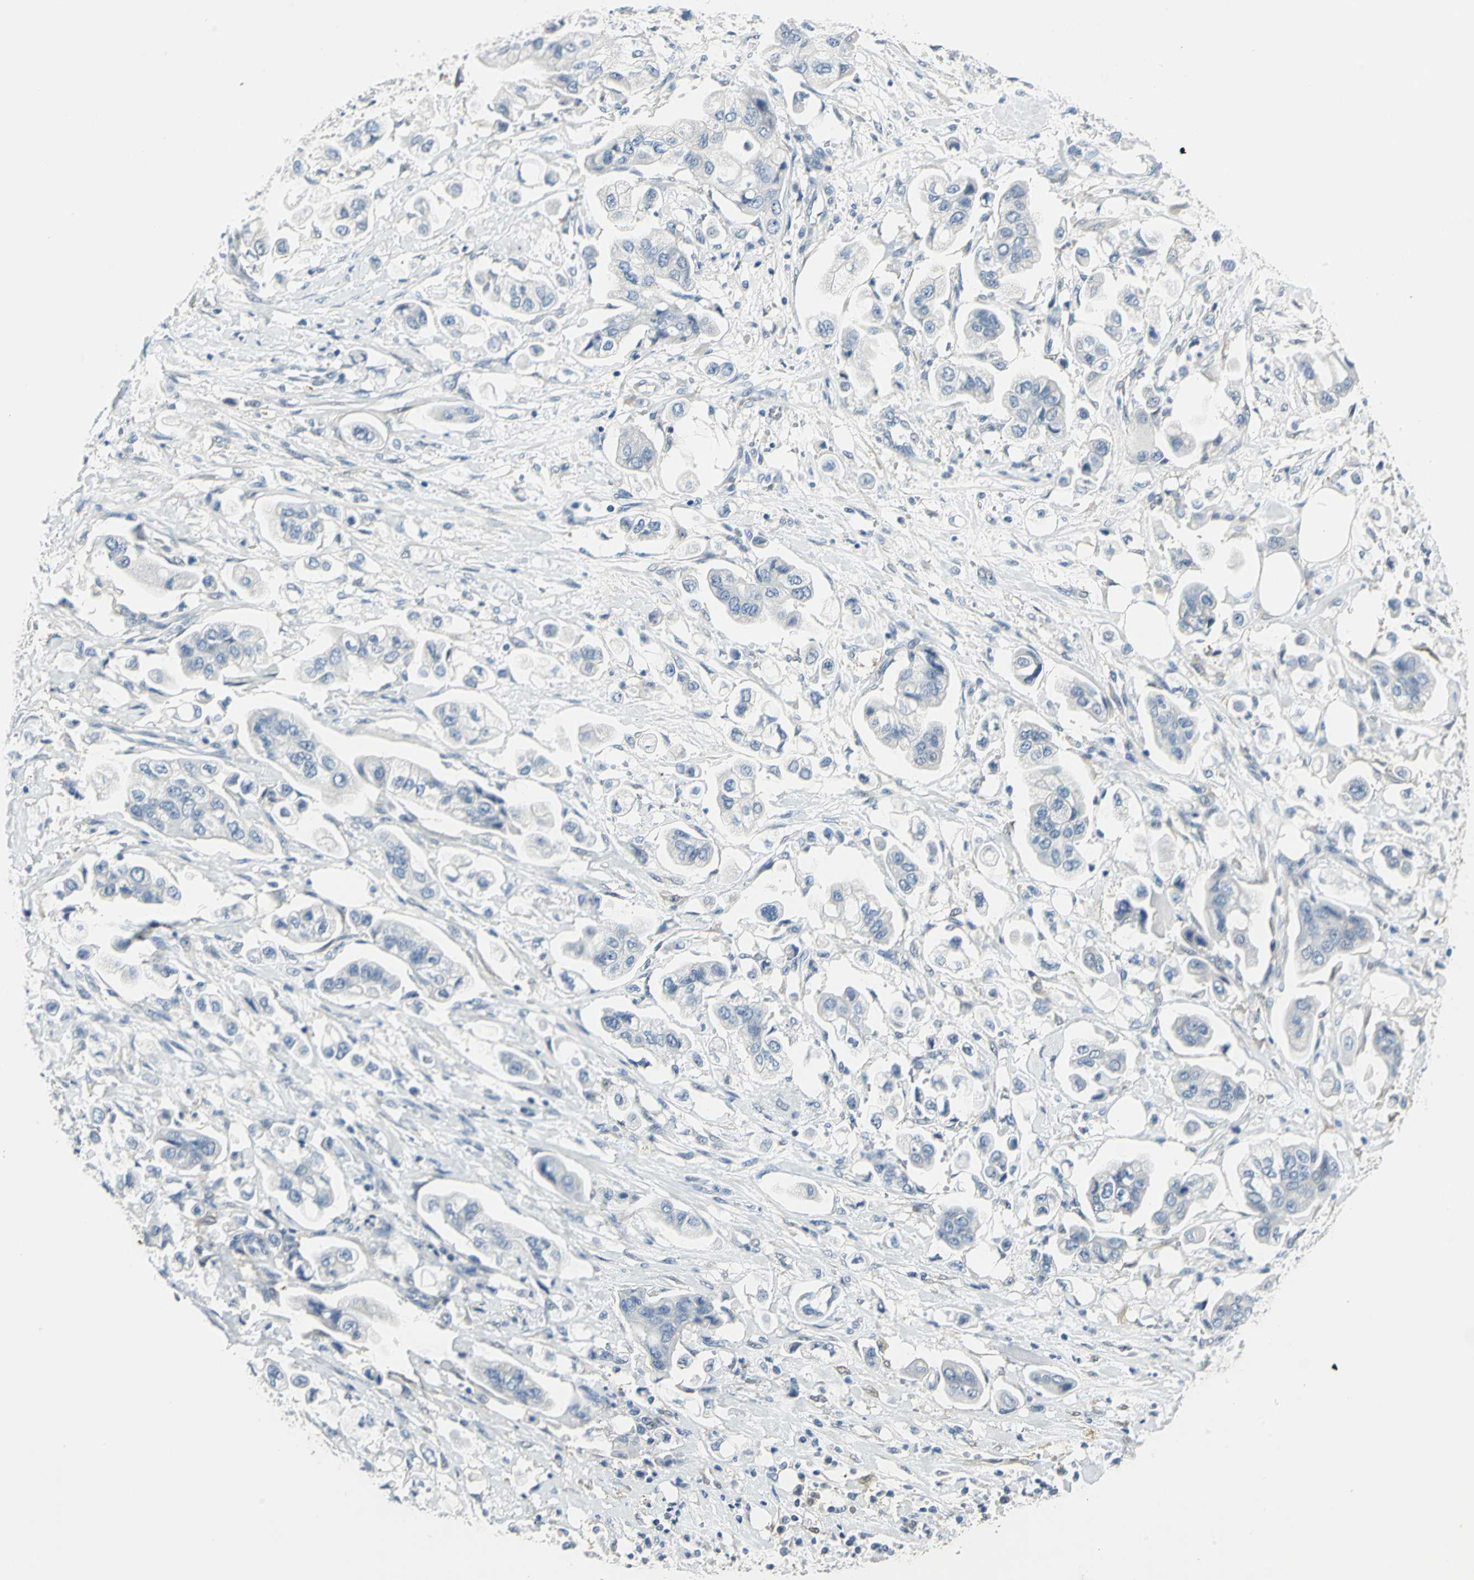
{"staining": {"intensity": "negative", "quantity": "none", "location": "none"}, "tissue": "stomach cancer", "cell_type": "Tumor cells", "image_type": "cancer", "snomed": [{"axis": "morphology", "description": "Adenocarcinoma, NOS"}, {"axis": "topography", "description": "Stomach"}], "caption": "This histopathology image is of stomach cancer (adenocarcinoma) stained with IHC to label a protein in brown with the nuclei are counter-stained blue. There is no expression in tumor cells. (Brightfield microscopy of DAB IHC at high magnification).", "gene": "UCHL1", "patient": {"sex": "male", "age": 62}}